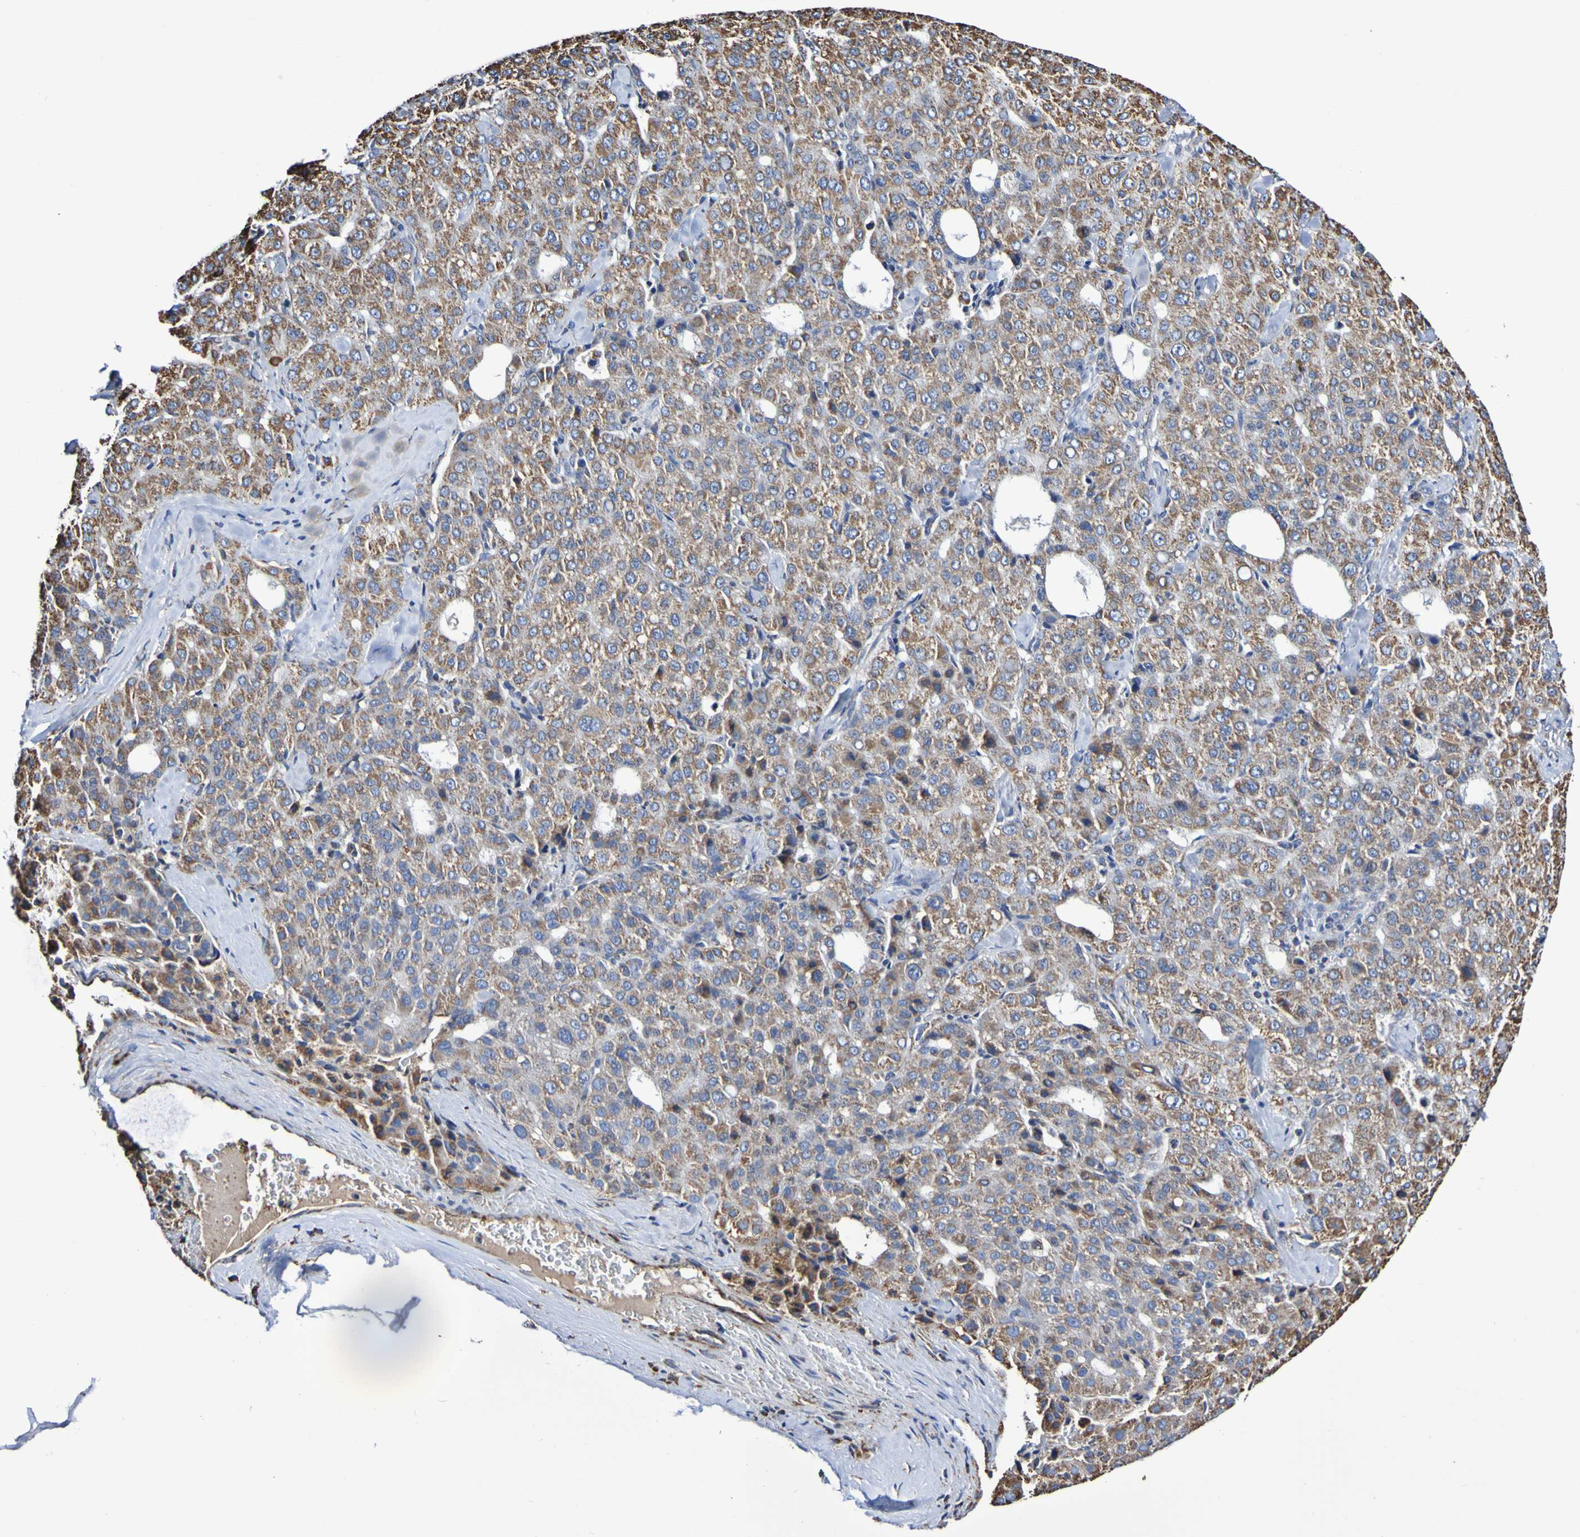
{"staining": {"intensity": "moderate", "quantity": "25%-75%", "location": "cytoplasmic/membranous"}, "tissue": "liver cancer", "cell_type": "Tumor cells", "image_type": "cancer", "snomed": [{"axis": "morphology", "description": "Carcinoma, Hepatocellular, NOS"}, {"axis": "topography", "description": "Liver"}], "caption": "Tumor cells demonstrate medium levels of moderate cytoplasmic/membranous positivity in about 25%-75% of cells in hepatocellular carcinoma (liver).", "gene": "IL18R1", "patient": {"sex": "male", "age": 65}}